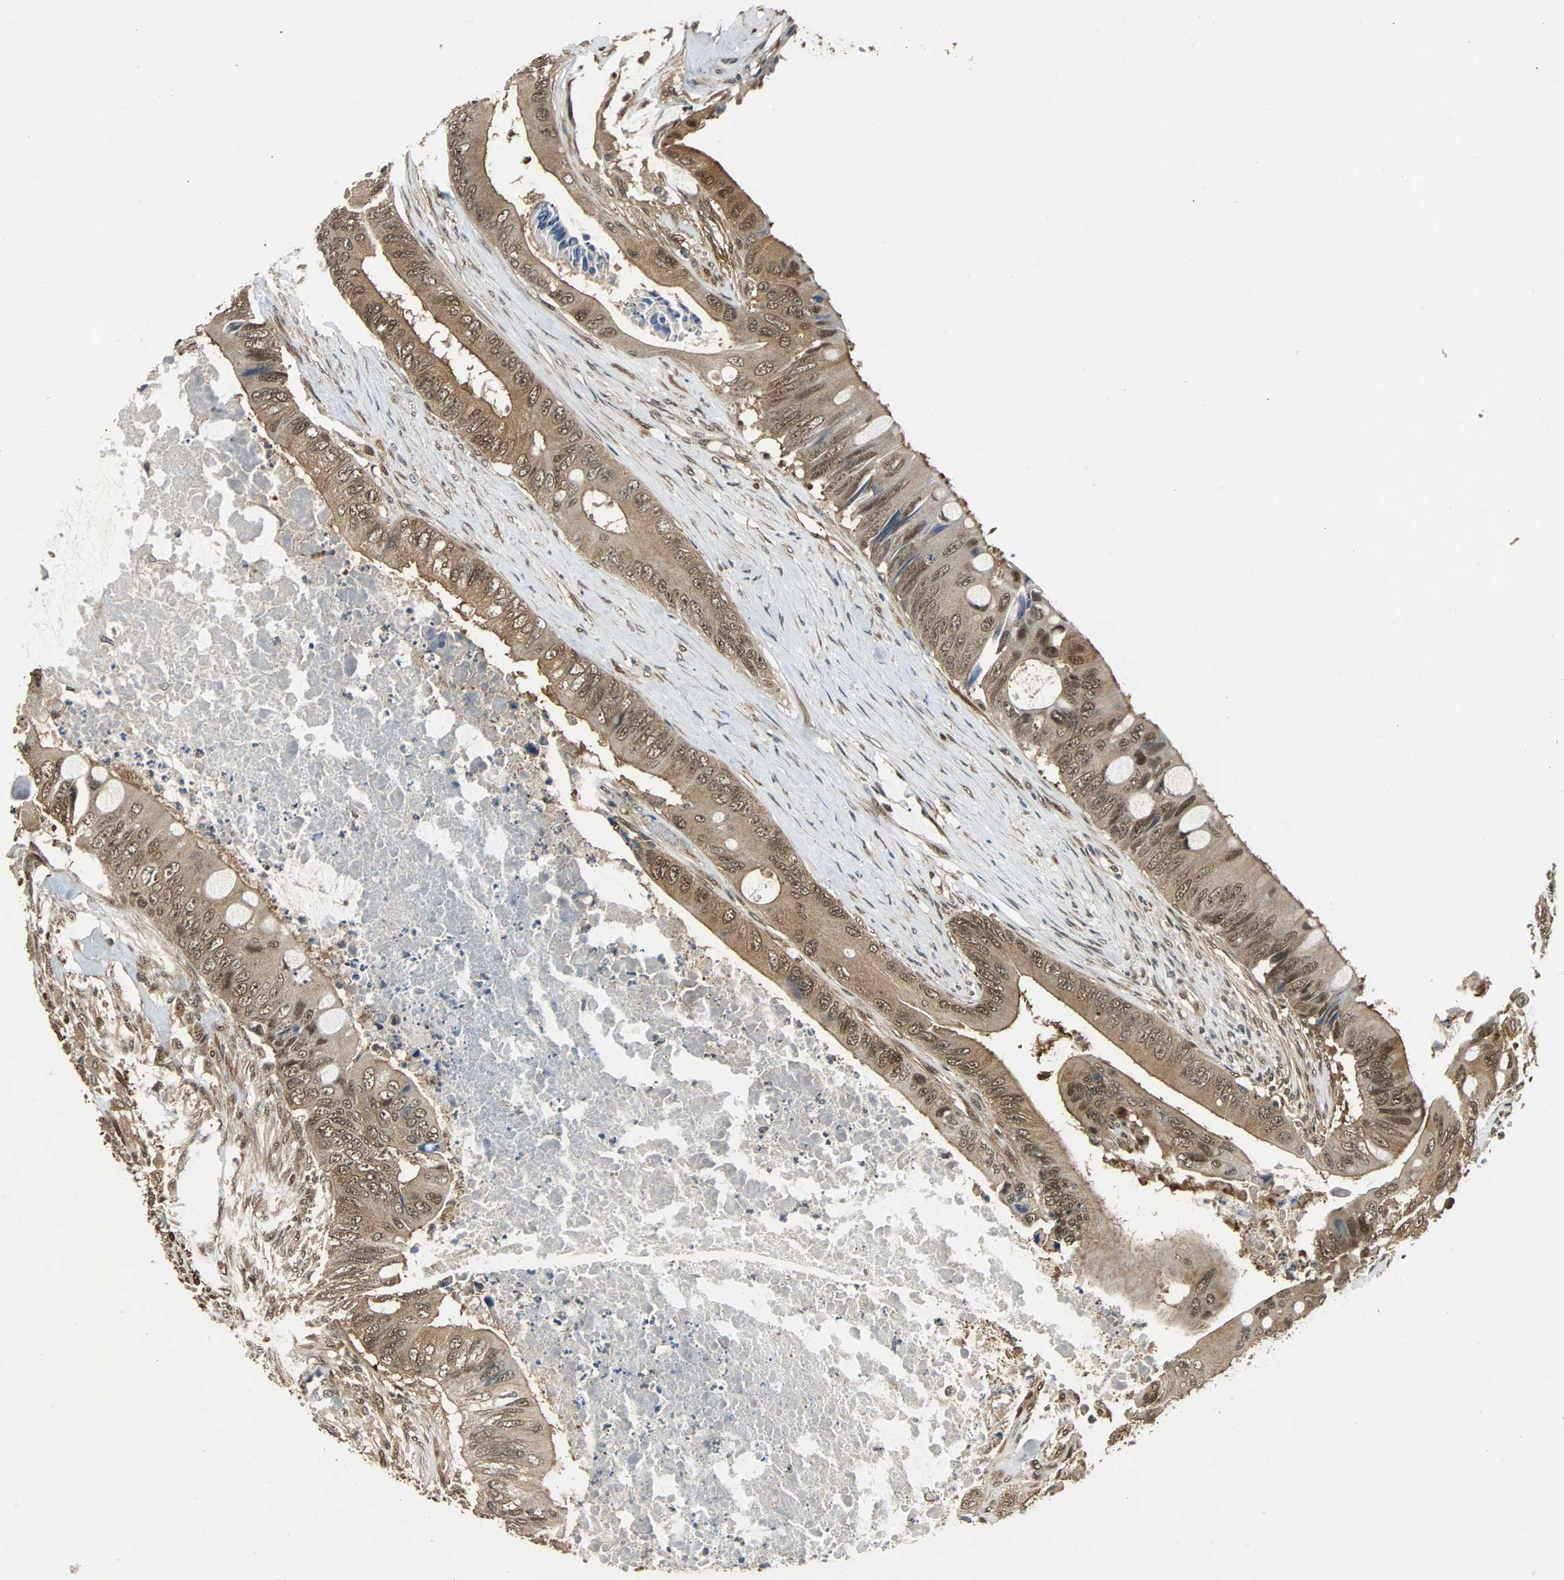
{"staining": {"intensity": "moderate", "quantity": ">75%", "location": "cytoplasmic/membranous,nuclear"}, "tissue": "colorectal cancer", "cell_type": "Tumor cells", "image_type": "cancer", "snomed": [{"axis": "morphology", "description": "Adenocarcinoma, NOS"}, {"axis": "topography", "description": "Rectum"}], "caption": "This image exhibits immunohistochemistry (IHC) staining of human colorectal cancer (adenocarcinoma), with medium moderate cytoplasmic/membranous and nuclear staining in about >75% of tumor cells.", "gene": "PRDX6", "patient": {"sex": "female", "age": 77}}